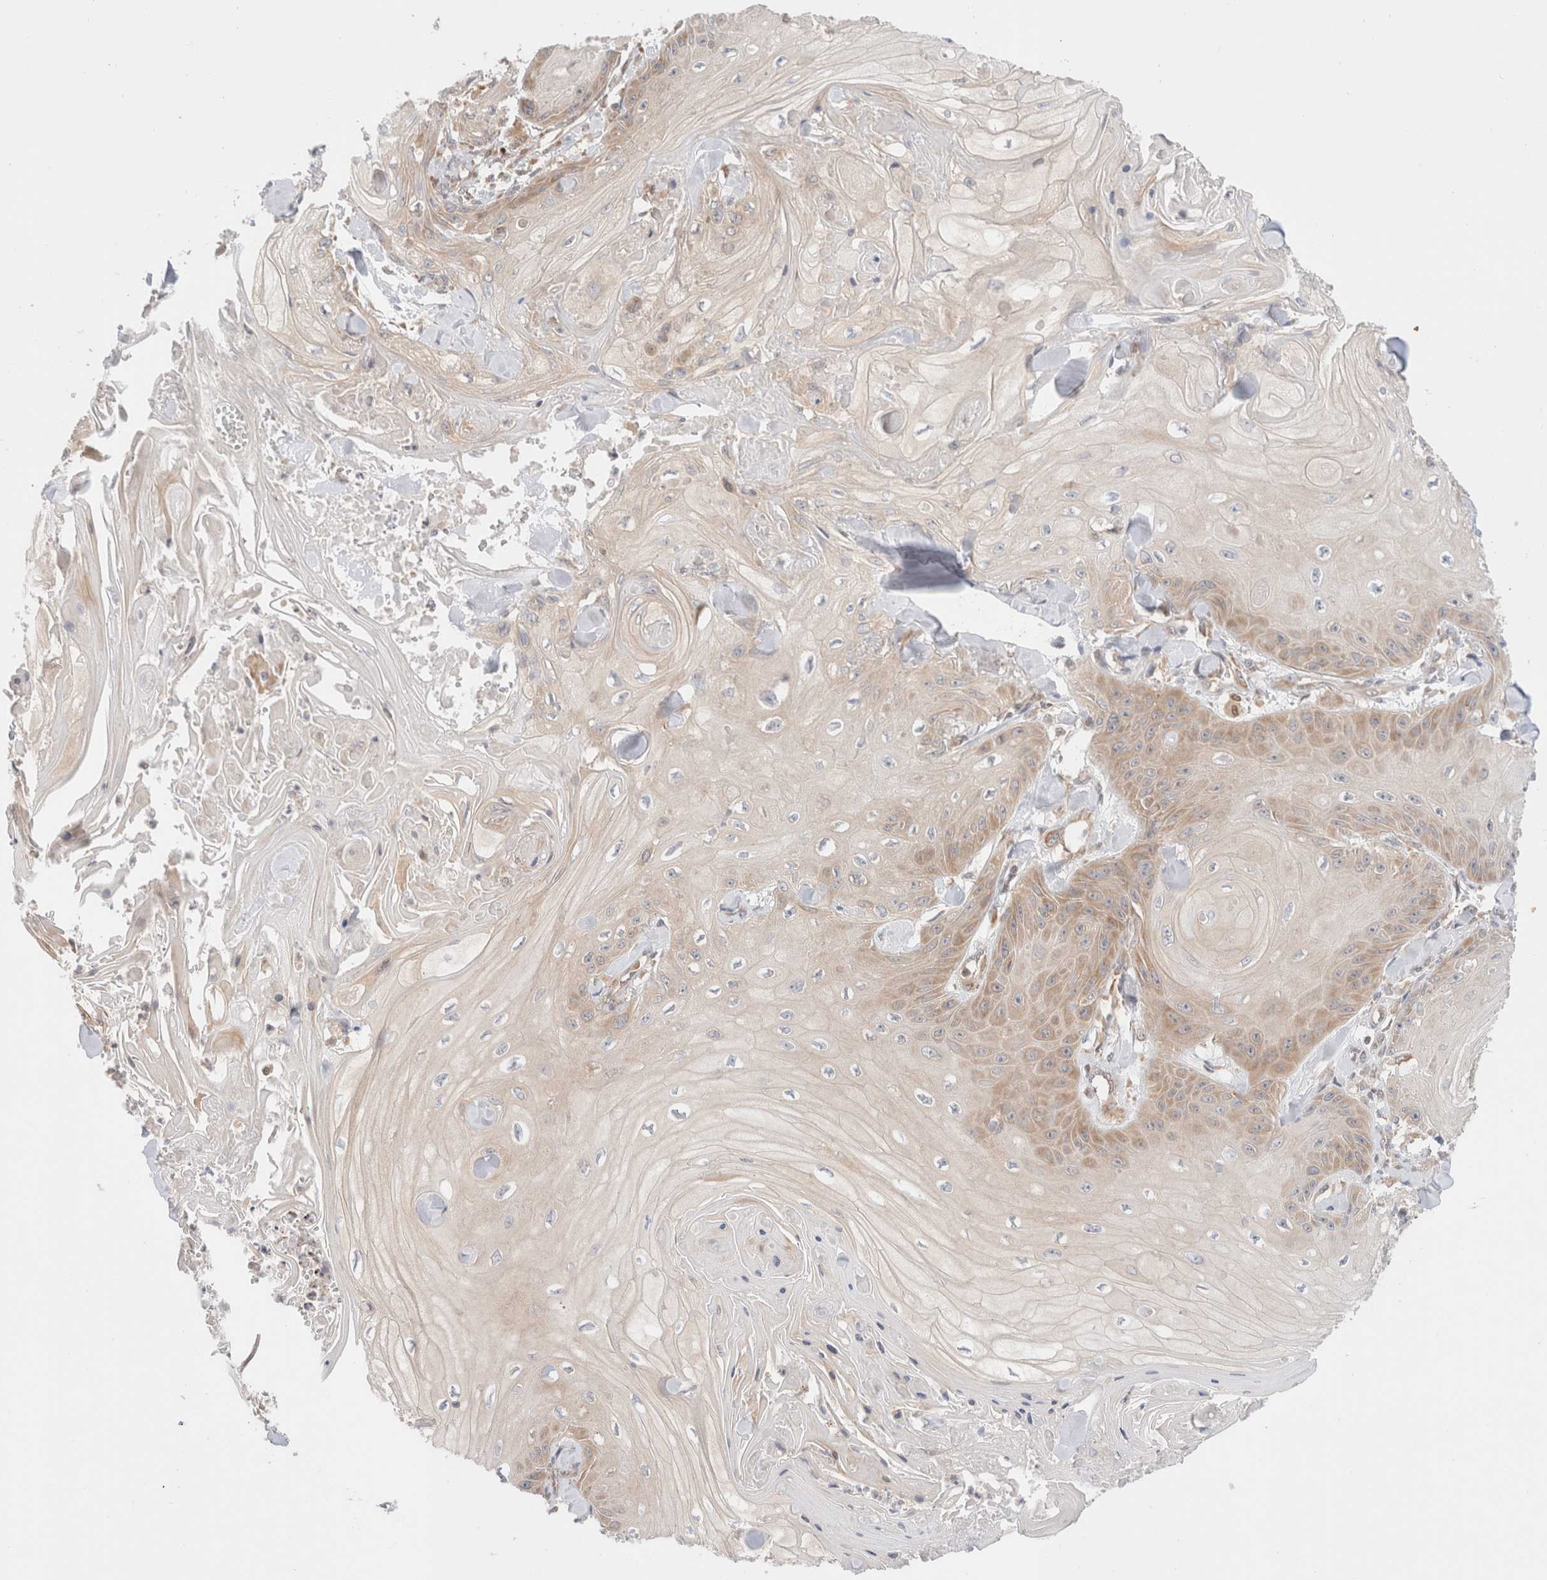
{"staining": {"intensity": "weak", "quantity": "<25%", "location": "cytoplasmic/membranous"}, "tissue": "skin cancer", "cell_type": "Tumor cells", "image_type": "cancer", "snomed": [{"axis": "morphology", "description": "Squamous cell carcinoma, NOS"}, {"axis": "topography", "description": "Skin"}], "caption": "There is no significant positivity in tumor cells of squamous cell carcinoma (skin). Brightfield microscopy of IHC stained with DAB (brown) and hematoxylin (blue), captured at high magnification.", "gene": "XKR4", "patient": {"sex": "male", "age": 74}}